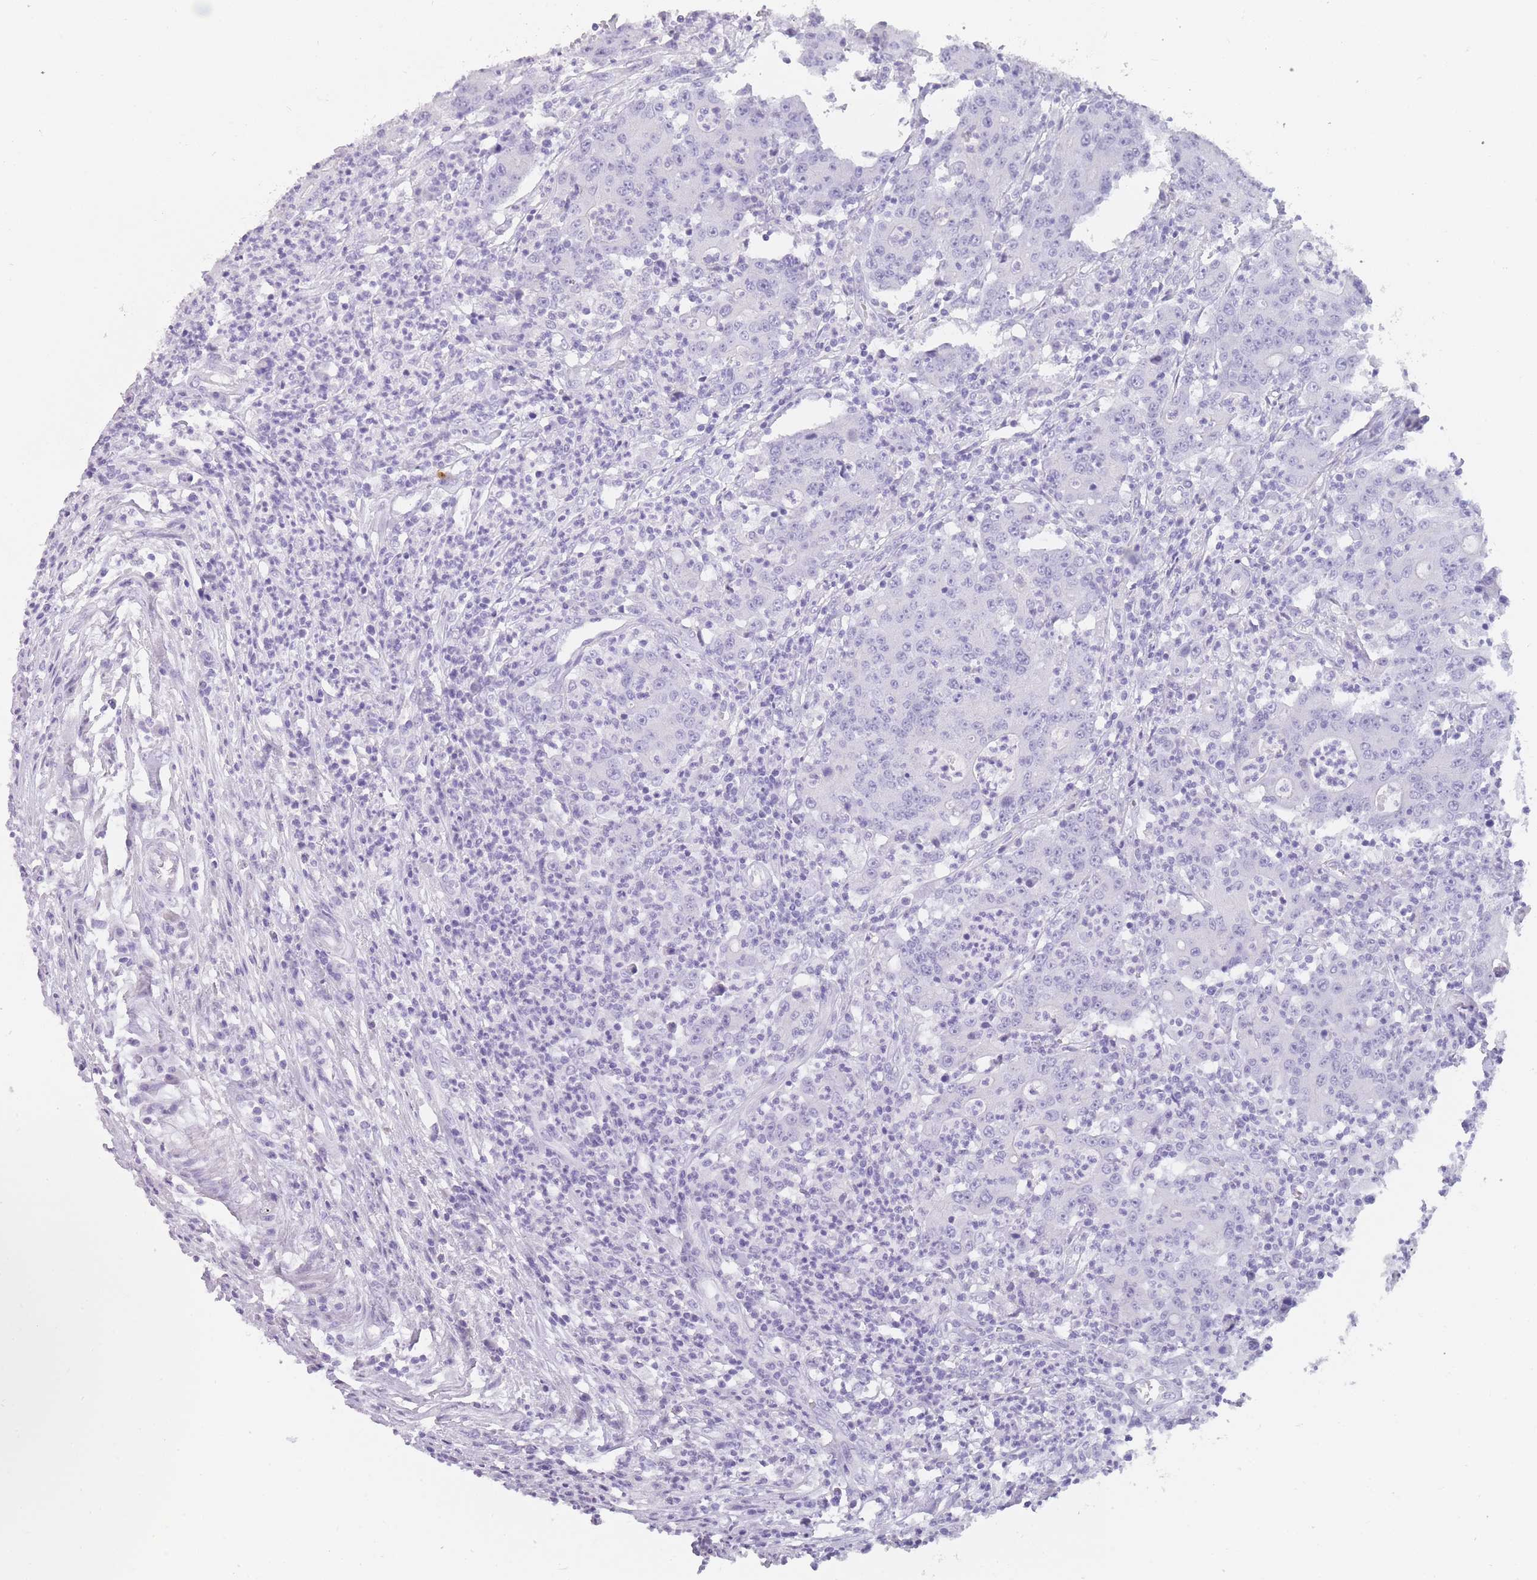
{"staining": {"intensity": "negative", "quantity": "none", "location": "none"}, "tissue": "colorectal cancer", "cell_type": "Tumor cells", "image_type": "cancer", "snomed": [{"axis": "morphology", "description": "Adenocarcinoma, NOS"}, {"axis": "topography", "description": "Colon"}], "caption": "The image demonstrates no significant staining in tumor cells of colorectal adenocarcinoma.", "gene": "TCP11", "patient": {"sex": "male", "age": 83}}